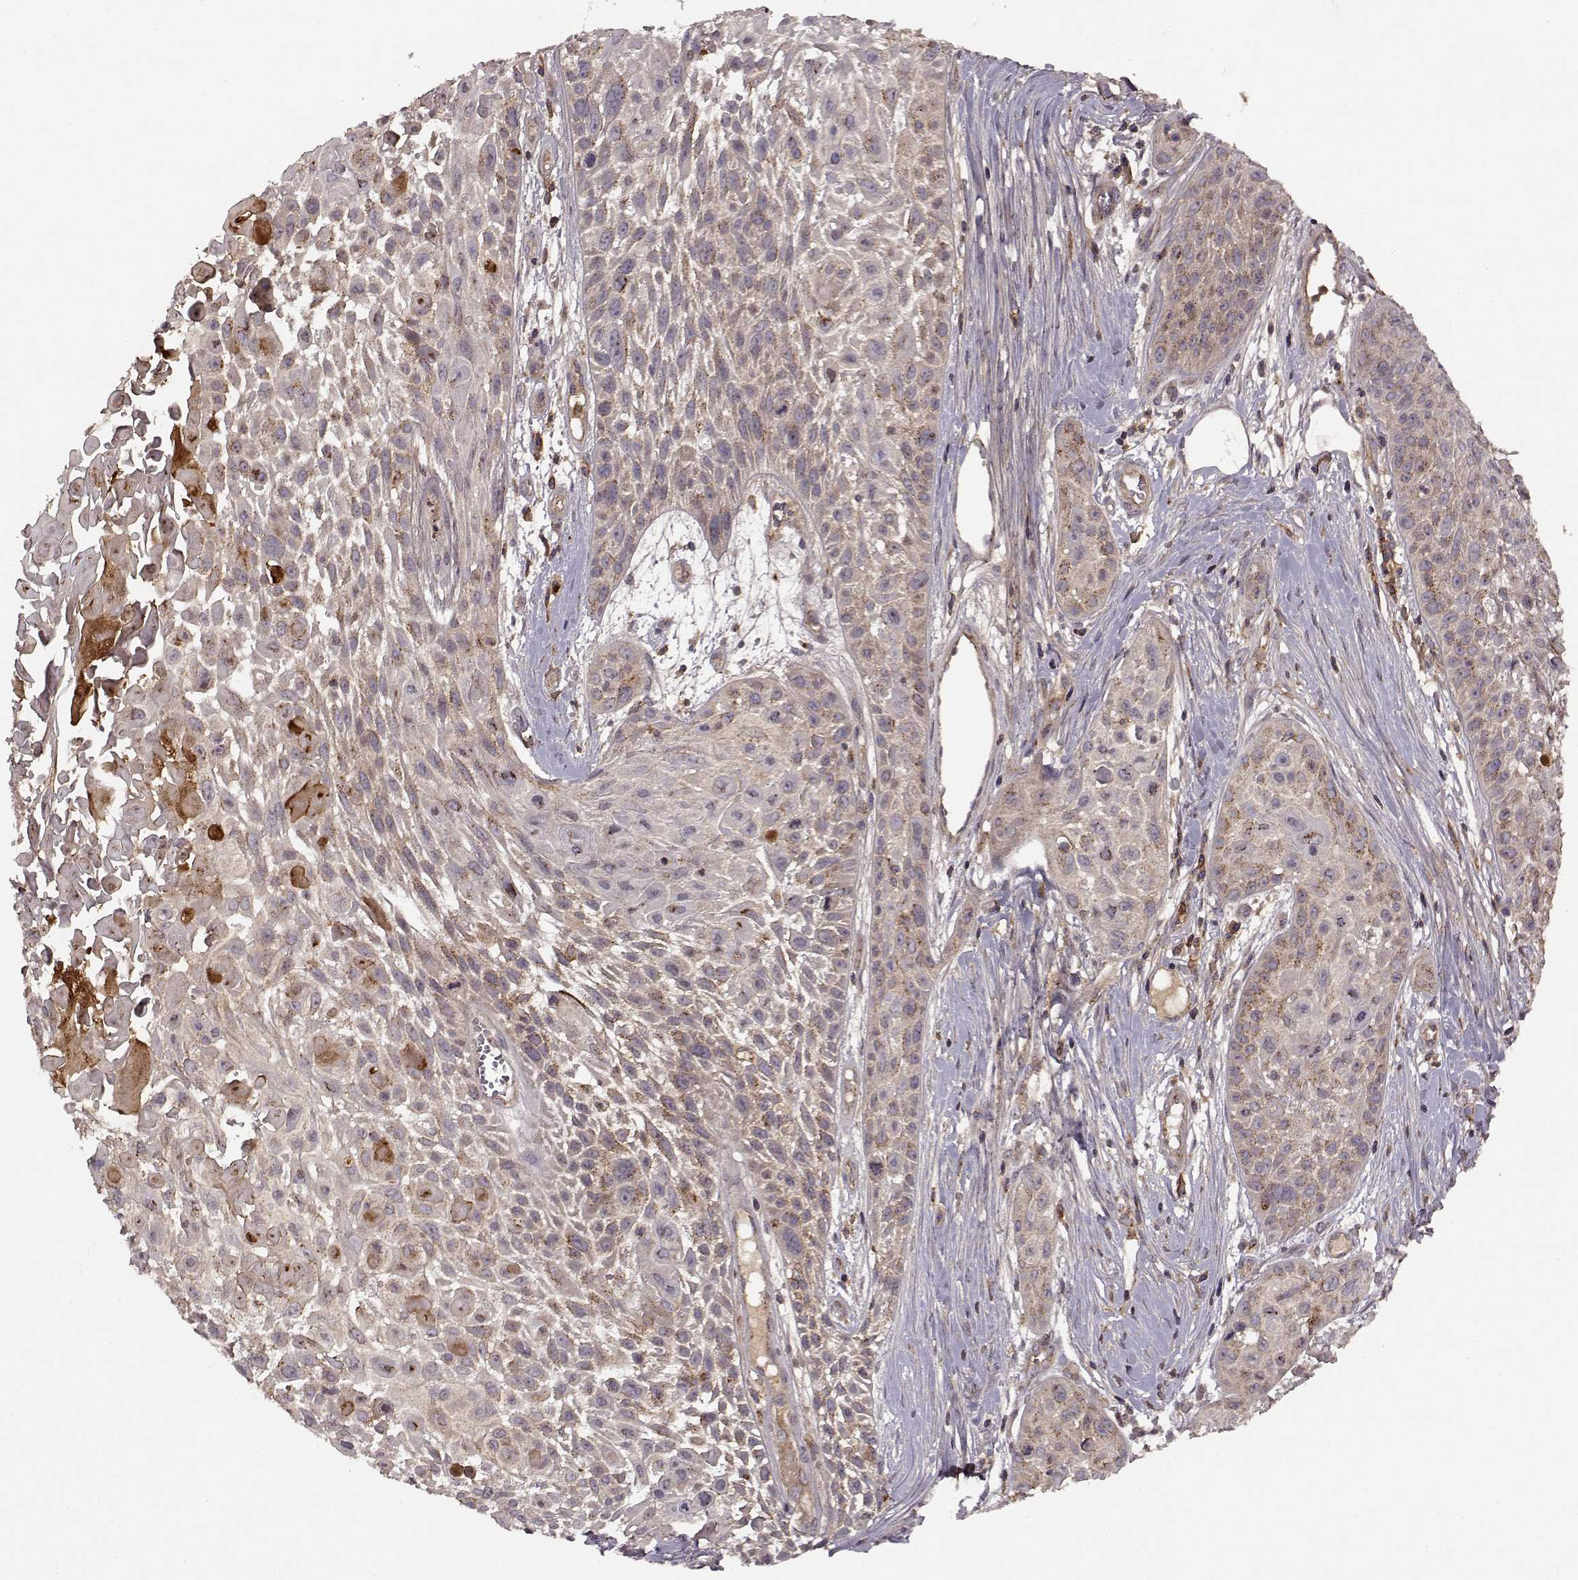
{"staining": {"intensity": "weak", "quantity": "<25%", "location": "cytoplasmic/membranous"}, "tissue": "skin cancer", "cell_type": "Tumor cells", "image_type": "cancer", "snomed": [{"axis": "morphology", "description": "Squamous cell carcinoma, NOS"}, {"axis": "topography", "description": "Skin"}, {"axis": "topography", "description": "Anal"}], "caption": "DAB (3,3'-diaminobenzidine) immunohistochemical staining of skin cancer (squamous cell carcinoma) demonstrates no significant positivity in tumor cells.", "gene": "IFRD2", "patient": {"sex": "female", "age": 75}}